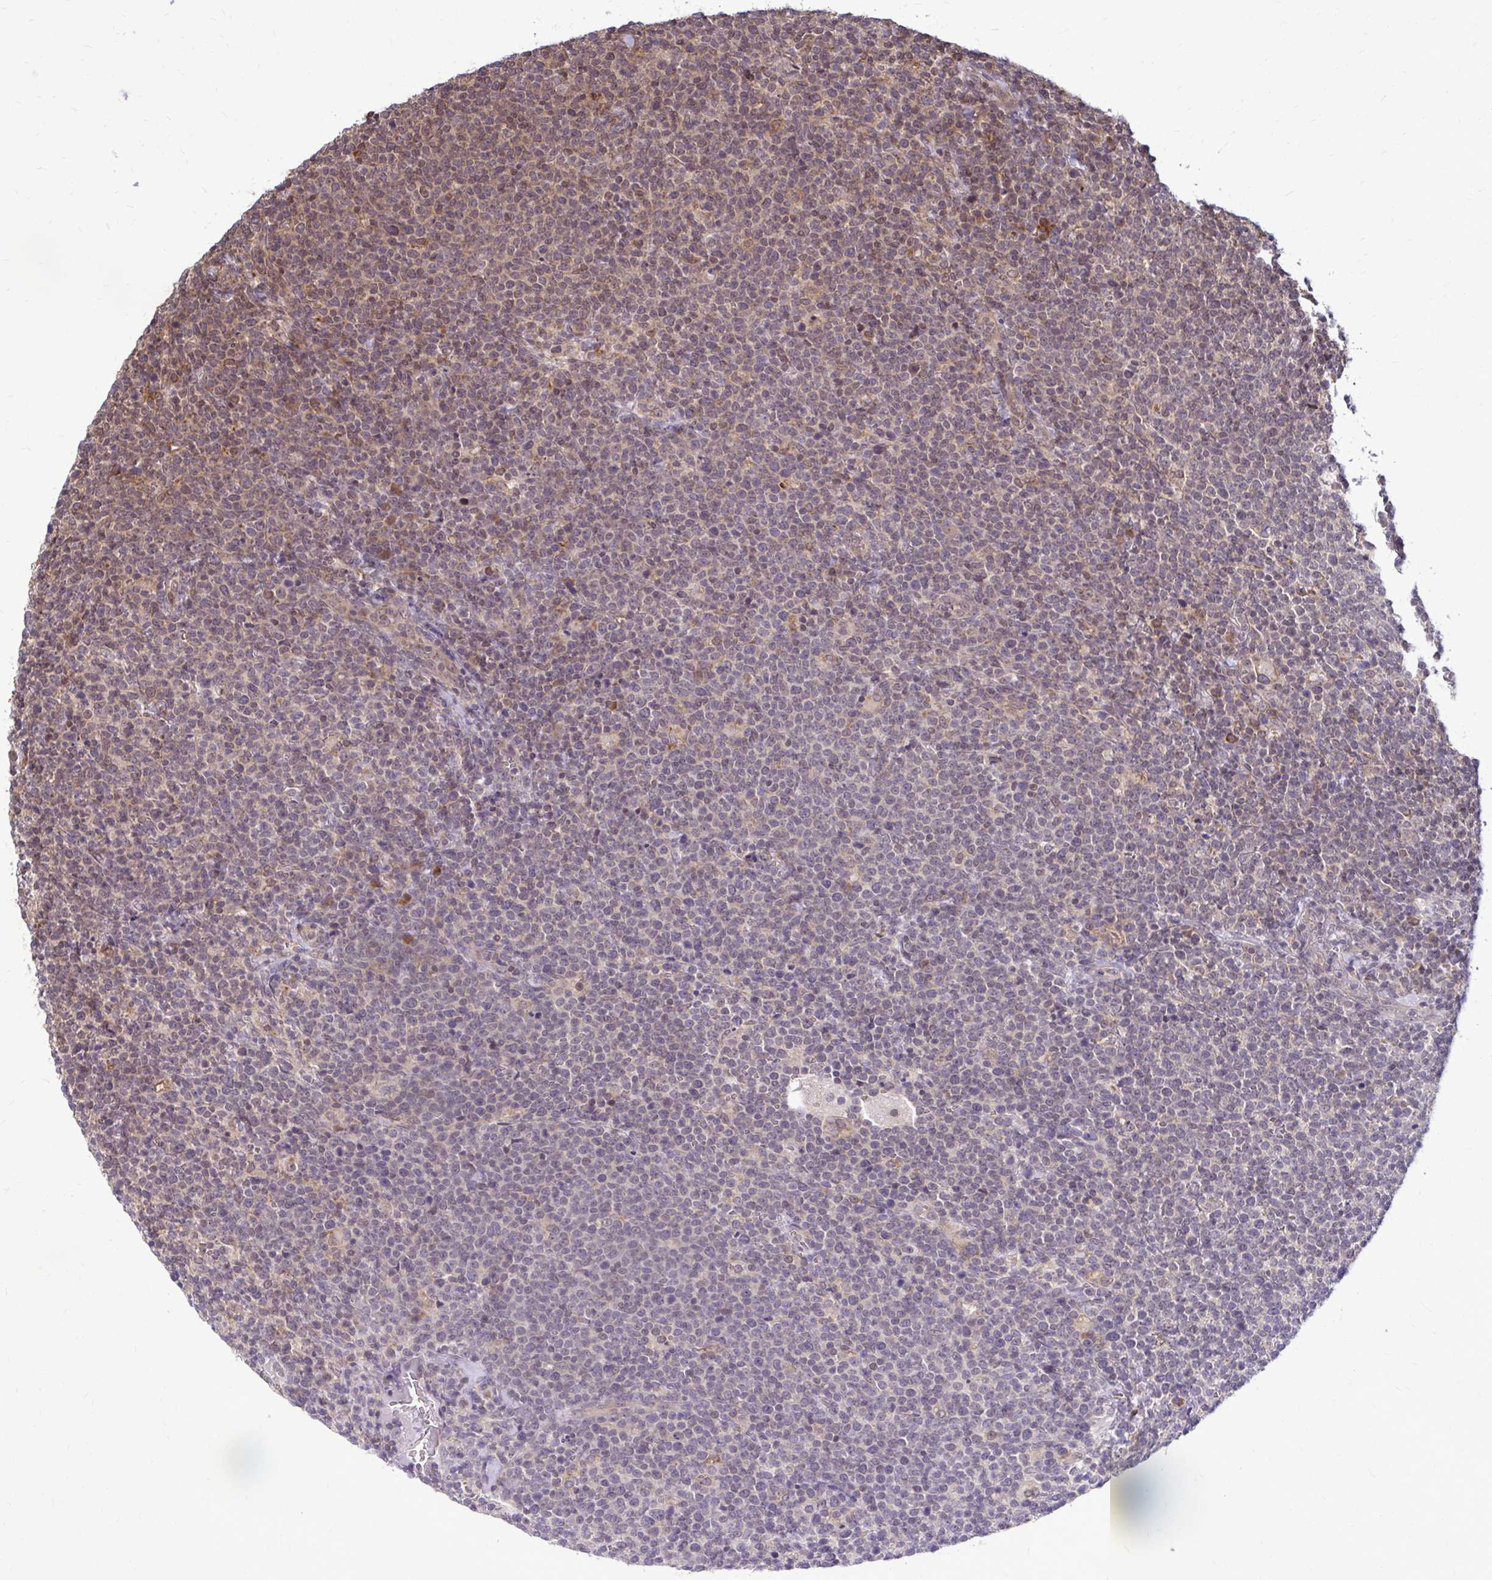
{"staining": {"intensity": "weak", "quantity": "<25%", "location": "cytoplasmic/membranous"}, "tissue": "lymphoma", "cell_type": "Tumor cells", "image_type": "cancer", "snomed": [{"axis": "morphology", "description": "Malignant lymphoma, non-Hodgkin's type, High grade"}, {"axis": "topography", "description": "Lymph node"}], "caption": "Image shows no protein staining in tumor cells of malignant lymphoma, non-Hodgkin's type (high-grade) tissue. (Immunohistochemistry (ihc), brightfield microscopy, high magnification).", "gene": "FMR1", "patient": {"sex": "male", "age": 61}}